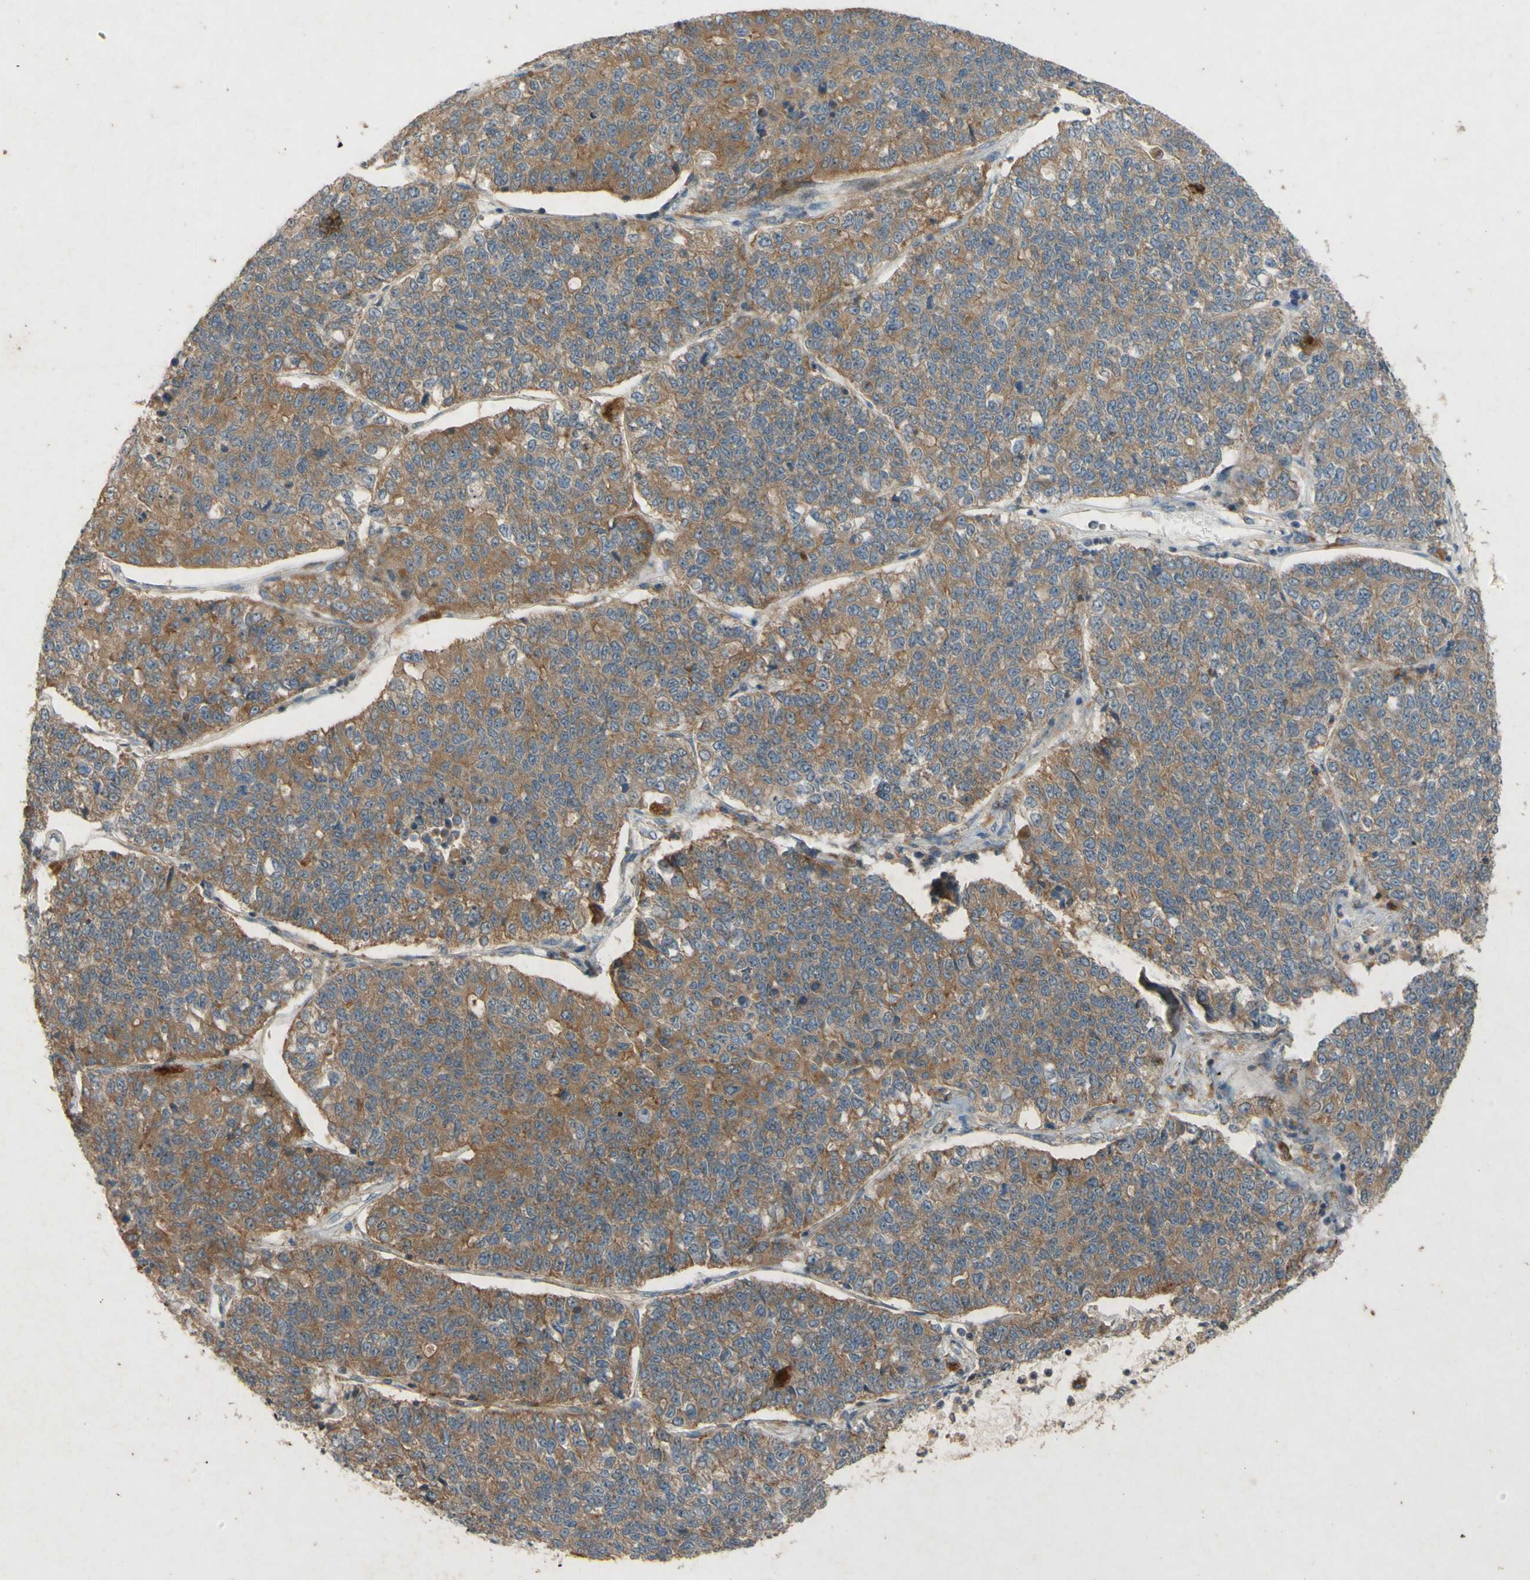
{"staining": {"intensity": "moderate", "quantity": ">75%", "location": "cytoplasmic/membranous"}, "tissue": "lung cancer", "cell_type": "Tumor cells", "image_type": "cancer", "snomed": [{"axis": "morphology", "description": "Adenocarcinoma, NOS"}, {"axis": "topography", "description": "Lung"}], "caption": "Immunohistochemical staining of human adenocarcinoma (lung) shows medium levels of moderate cytoplasmic/membranous staining in about >75% of tumor cells.", "gene": "ATP6V1F", "patient": {"sex": "male", "age": 49}}